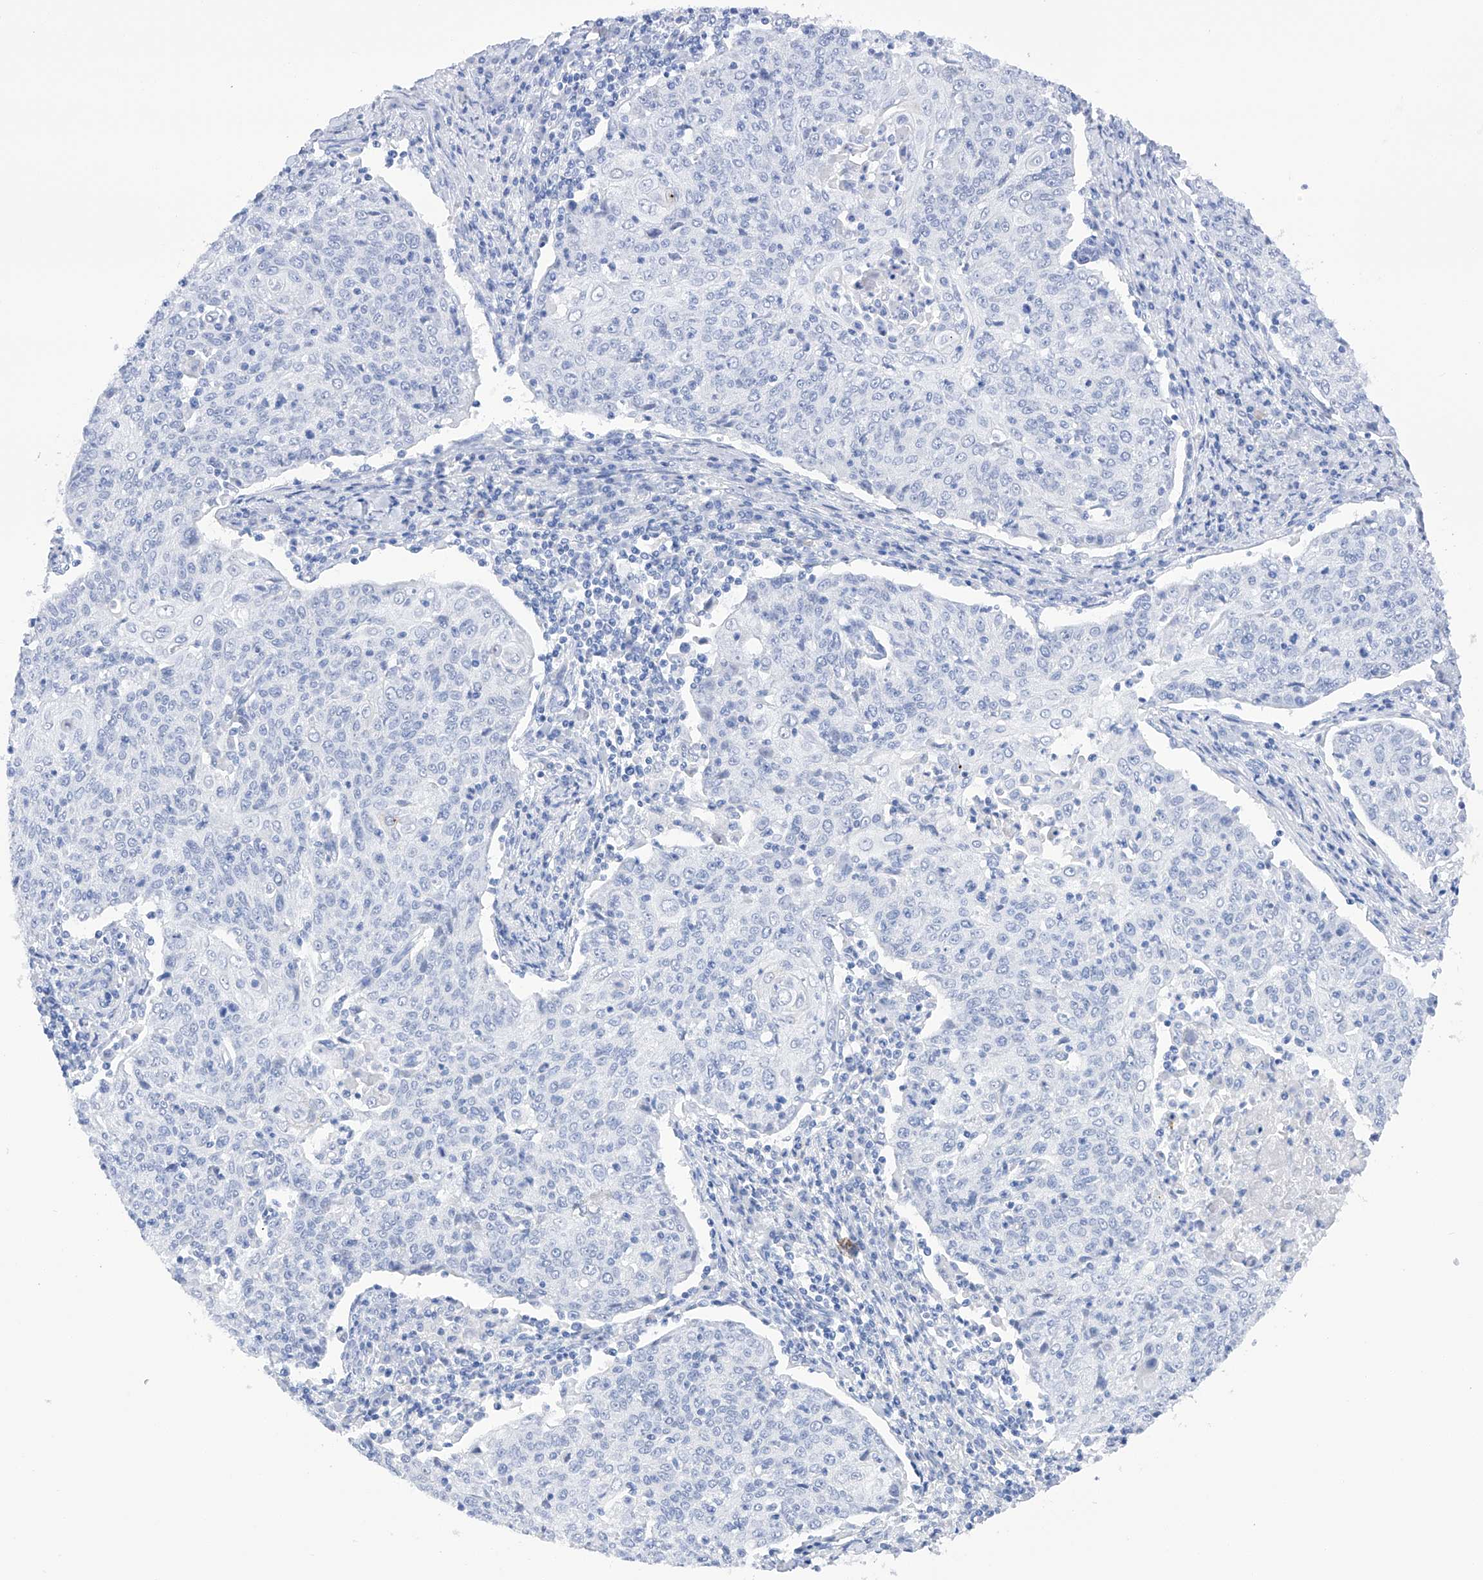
{"staining": {"intensity": "negative", "quantity": "none", "location": "none"}, "tissue": "cervical cancer", "cell_type": "Tumor cells", "image_type": "cancer", "snomed": [{"axis": "morphology", "description": "Squamous cell carcinoma, NOS"}, {"axis": "topography", "description": "Cervix"}], "caption": "This is an IHC histopathology image of human cervical cancer. There is no expression in tumor cells.", "gene": "FLG", "patient": {"sex": "female", "age": 48}}